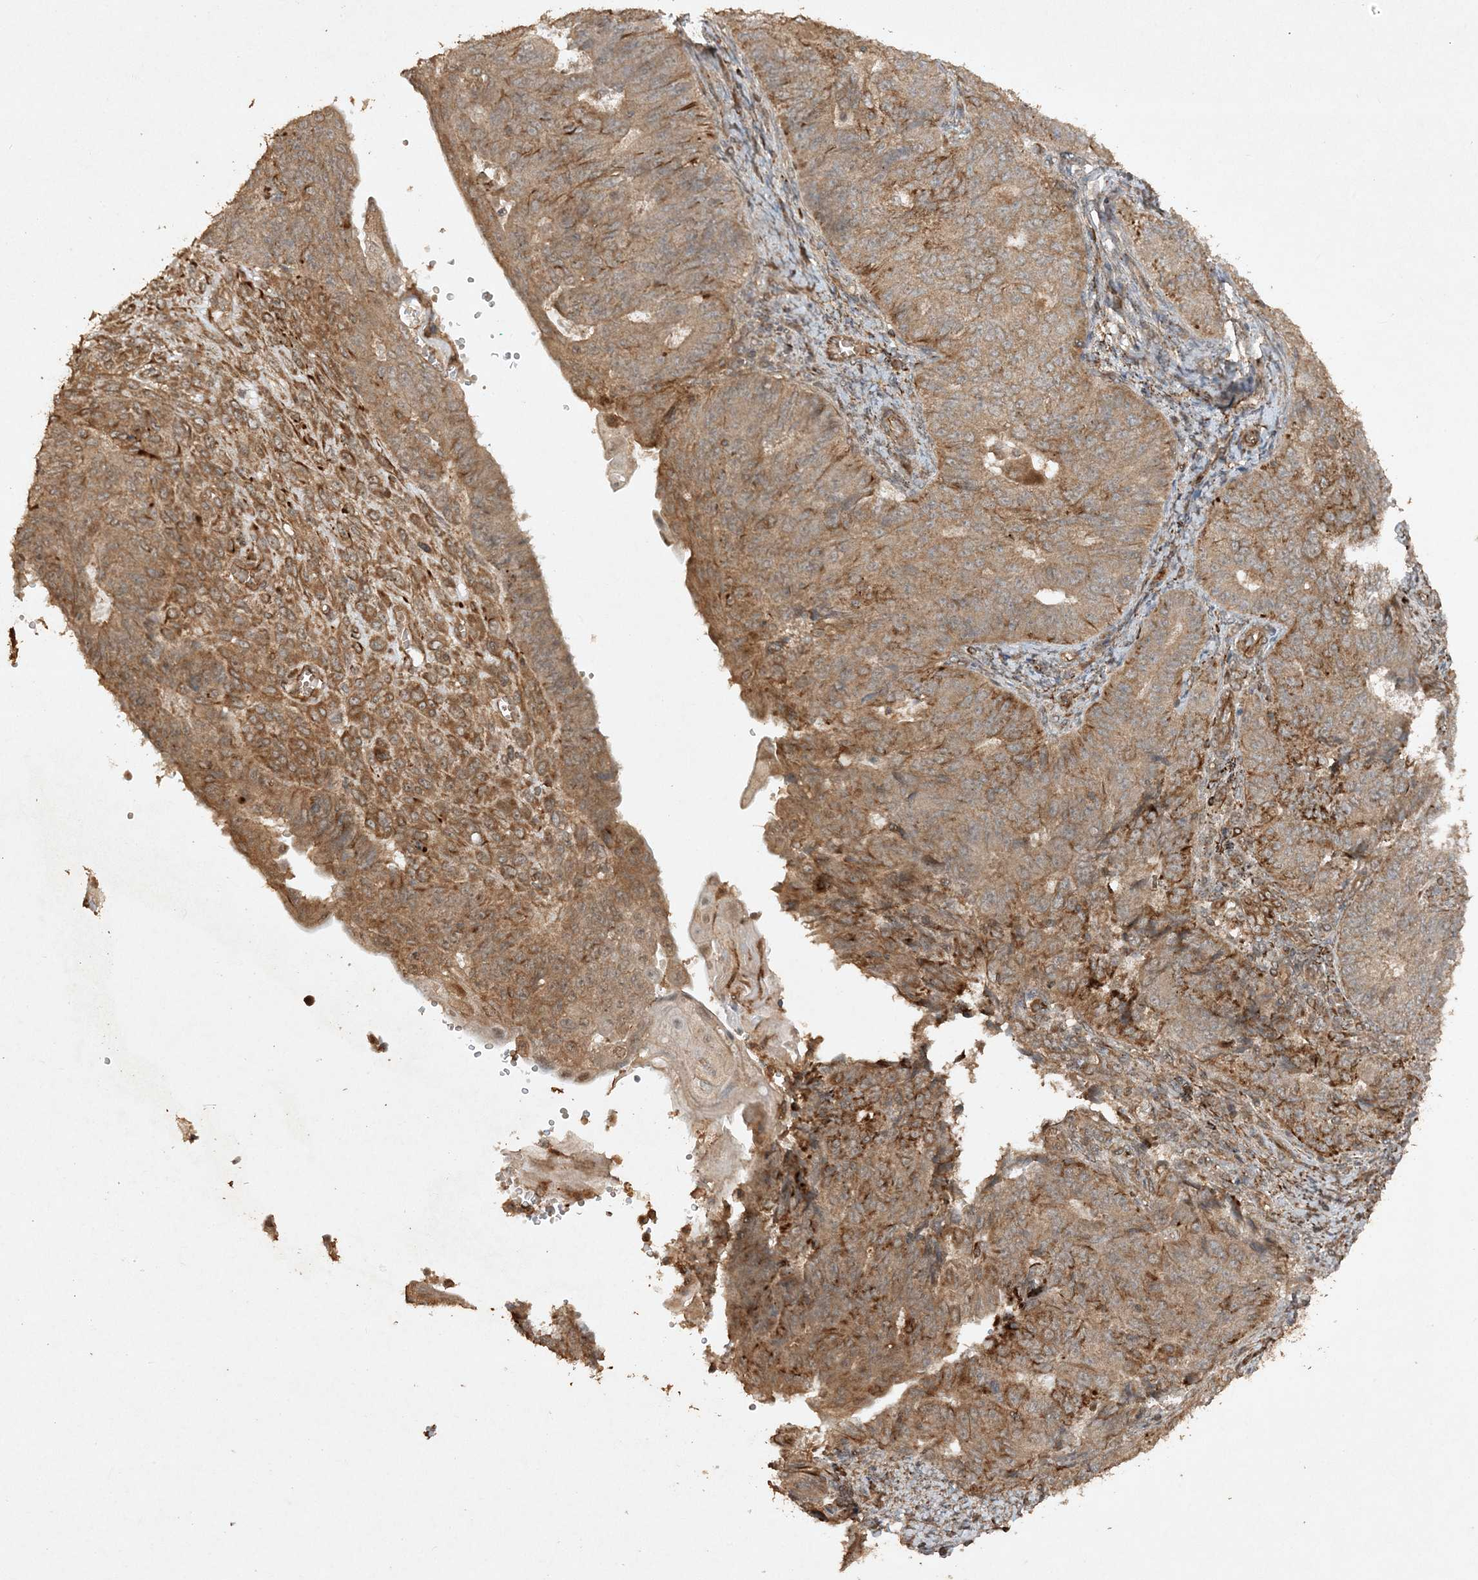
{"staining": {"intensity": "moderate", "quantity": ">75%", "location": "cytoplasmic/membranous"}, "tissue": "endometrial cancer", "cell_type": "Tumor cells", "image_type": "cancer", "snomed": [{"axis": "morphology", "description": "Adenocarcinoma, NOS"}, {"axis": "topography", "description": "Endometrium"}], "caption": "The micrograph exhibits immunohistochemical staining of endometrial adenocarcinoma. There is moderate cytoplasmic/membranous expression is seen in approximately >75% of tumor cells. The protein of interest is stained brown, and the nuclei are stained in blue (DAB (3,3'-diaminobenzidine) IHC with brightfield microscopy, high magnification).", "gene": "AVPI1", "patient": {"sex": "female", "age": 32}}